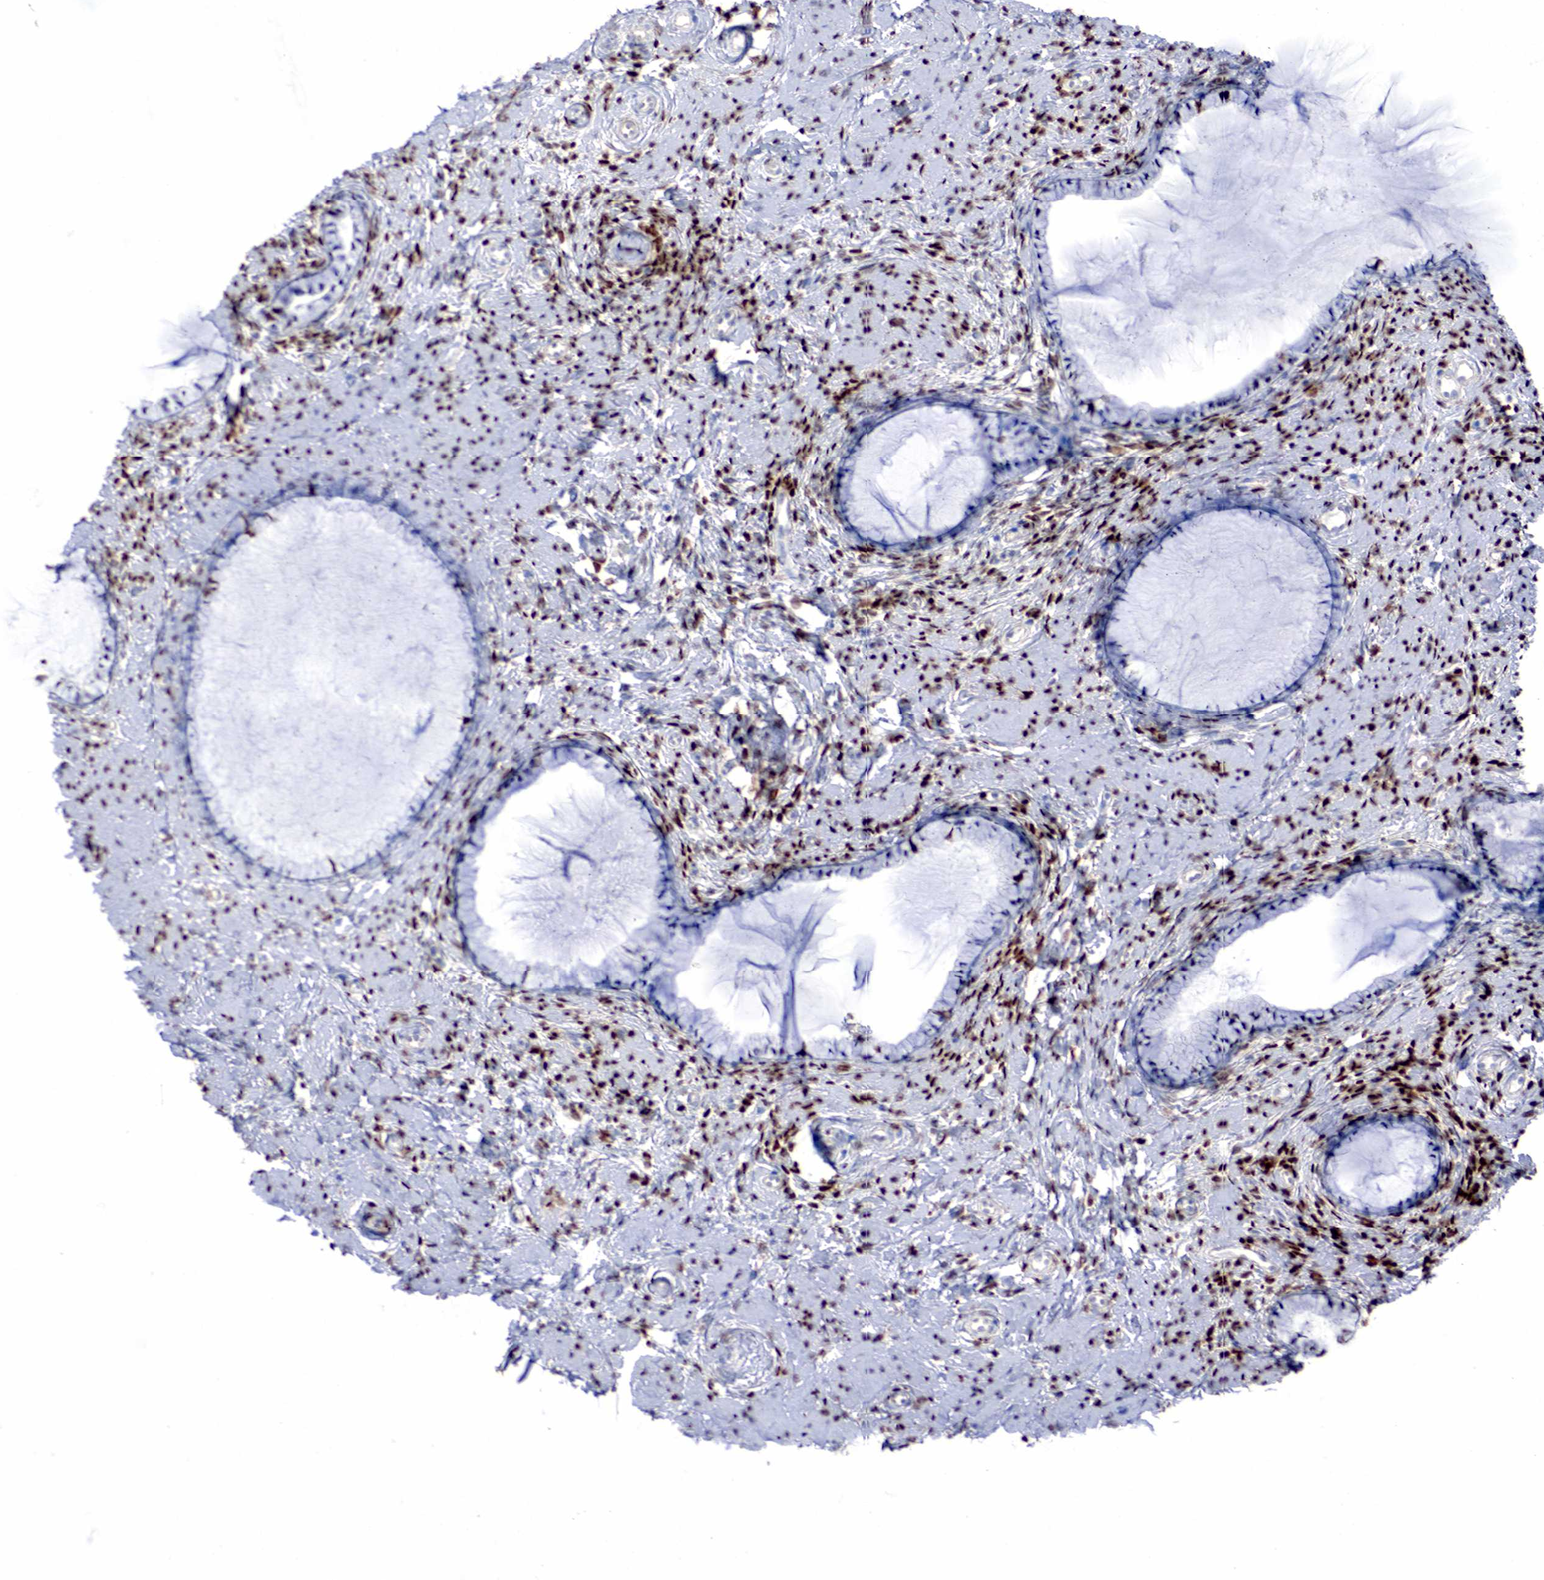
{"staining": {"intensity": "moderate", "quantity": "25%-75%", "location": "nuclear"}, "tissue": "cervix", "cell_type": "Glandular cells", "image_type": "normal", "snomed": [{"axis": "morphology", "description": "Normal tissue, NOS"}, {"axis": "topography", "description": "Cervix"}], "caption": "Benign cervix was stained to show a protein in brown. There is medium levels of moderate nuclear staining in about 25%-75% of glandular cells. (DAB = brown stain, brightfield microscopy at high magnification).", "gene": "PGR", "patient": {"sex": "female", "age": 70}}